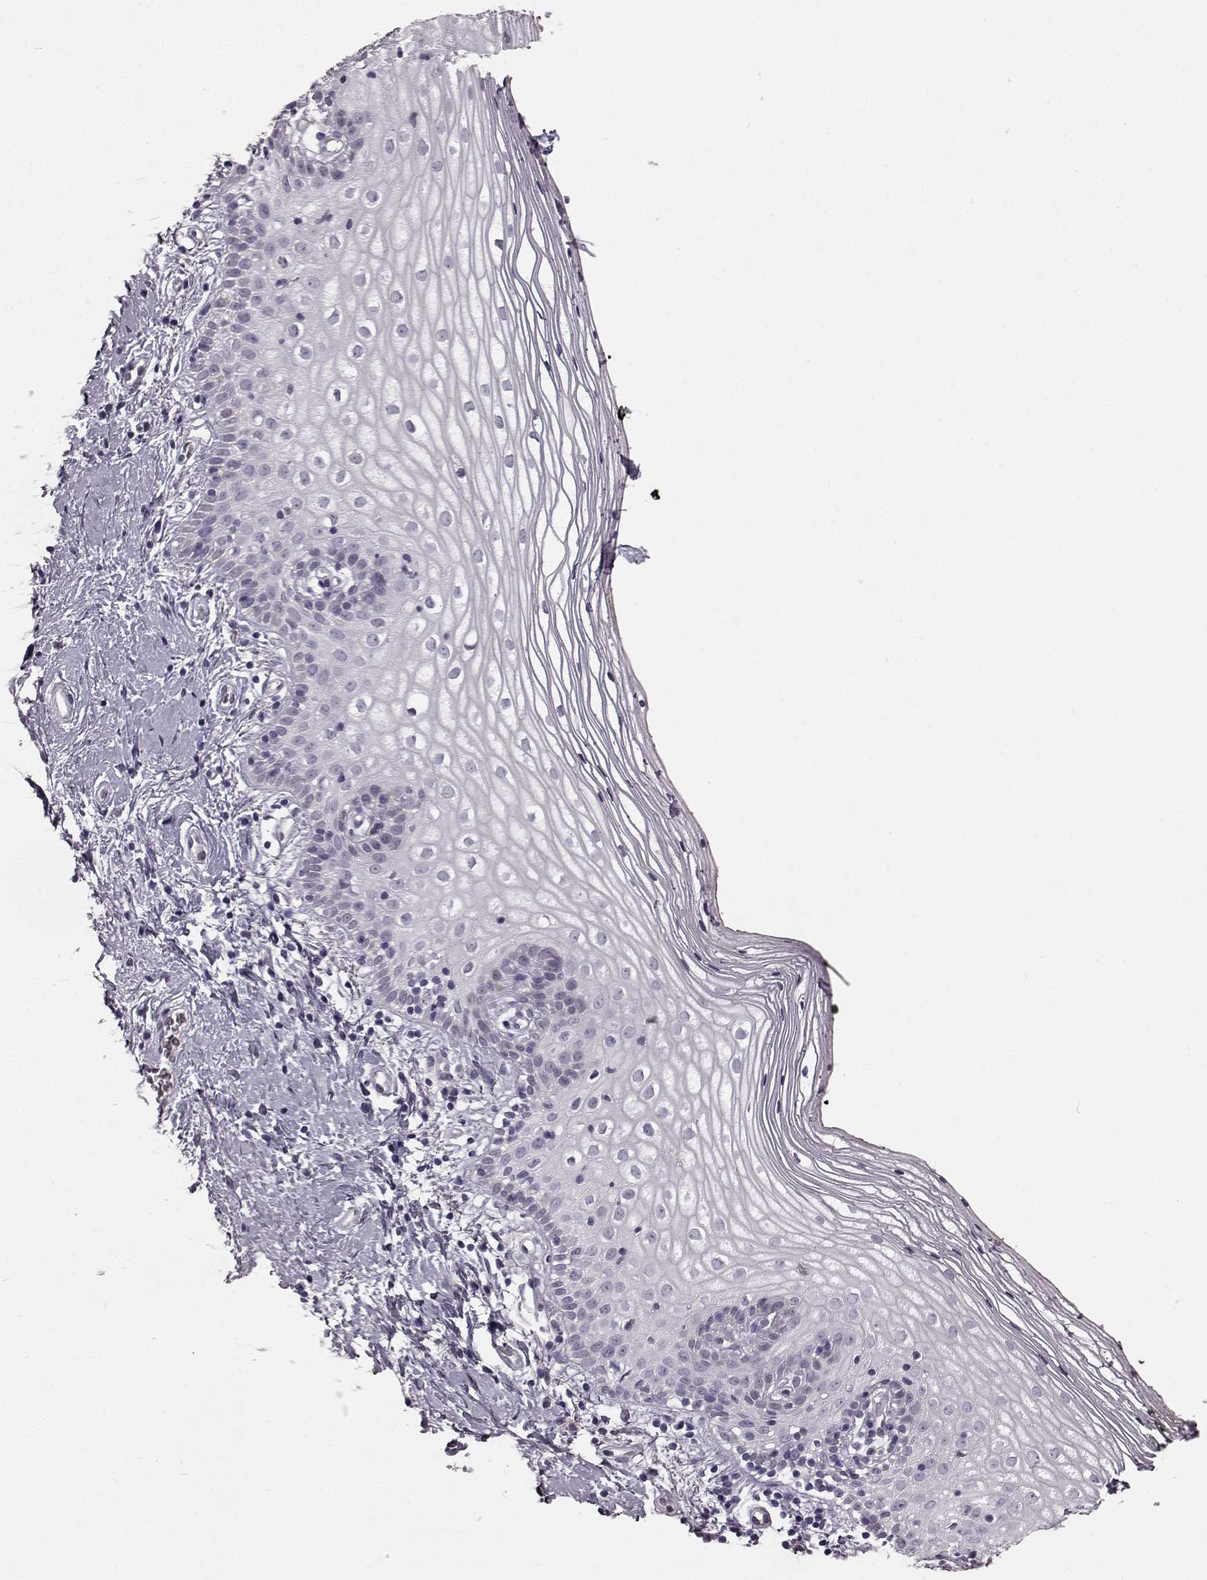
{"staining": {"intensity": "negative", "quantity": "none", "location": "none"}, "tissue": "vagina", "cell_type": "Squamous epithelial cells", "image_type": "normal", "snomed": [{"axis": "morphology", "description": "Normal tissue, NOS"}, {"axis": "topography", "description": "Vagina"}], "caption": "This image is of normal vagina stained with immunohistochemistry to label a protein in brown with the nuclei are counter-stained blue. There is no expression in squamous epithelial cells.", "gene": "TCHHL1", "patient": {"sex": "female", "age": 47}}